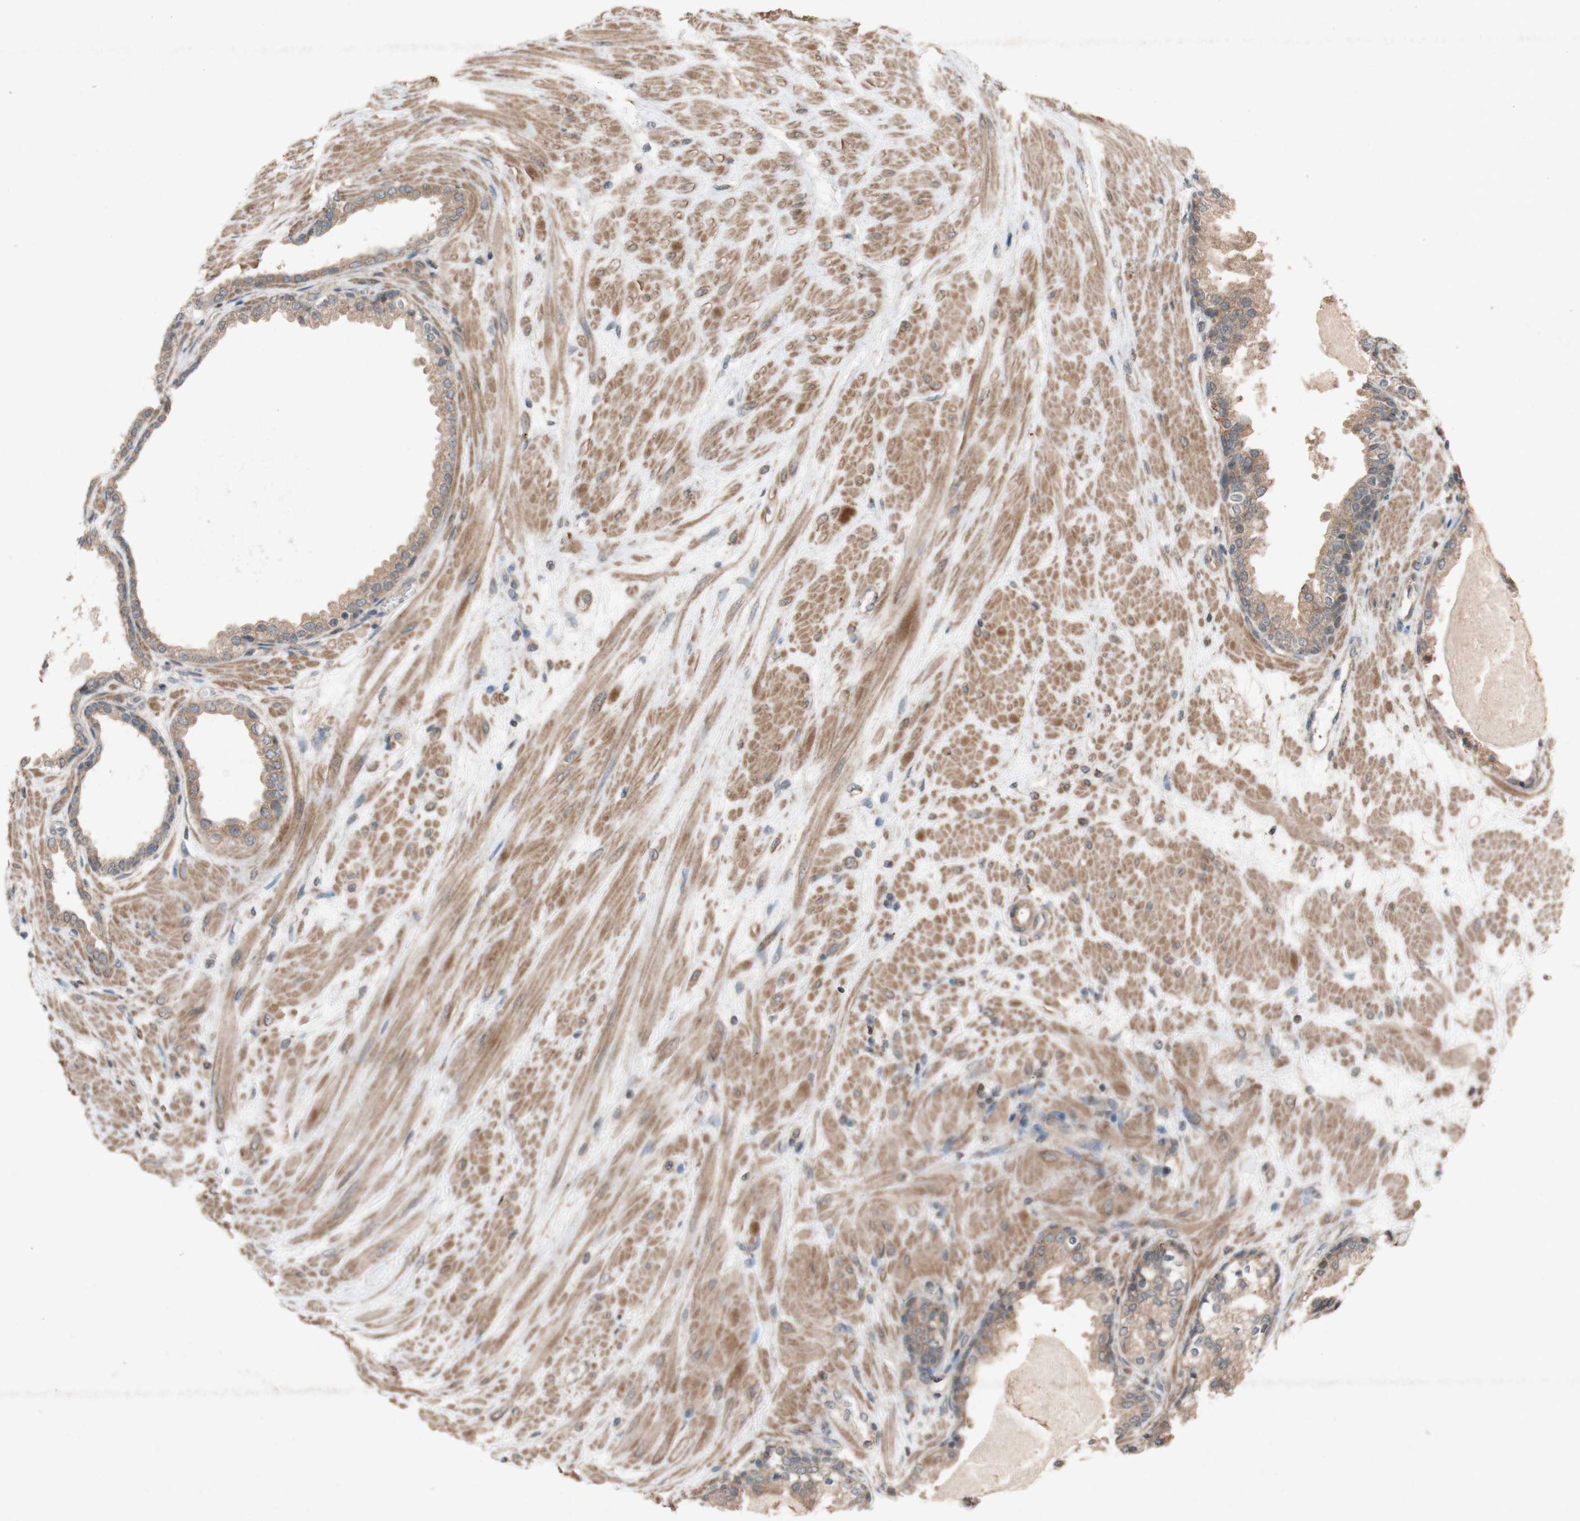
{"staining": {"intensity": "moderate", "quantity": ">75%", "location": "cytoplasmic/membranous"}, "tissue": "prostate", "cell_type": "Glandular cells", "image_type": "normal", "snomed": [{"axis": "morphology", "description": "Normal tissue, NOS"}, {"axis": "topography", "description": "Prostate"}], "caption": "Prostate stained with IHC demonstrates moderate cytoplasmic/membranous expression in about >75% of glandular cells. (DAB (3,3'-diaminobenzidine) IHC with brightfield microscopy, high magnification).", "gene": "ATP6V1F", "patient": {"sex": "male", "age": 51}}